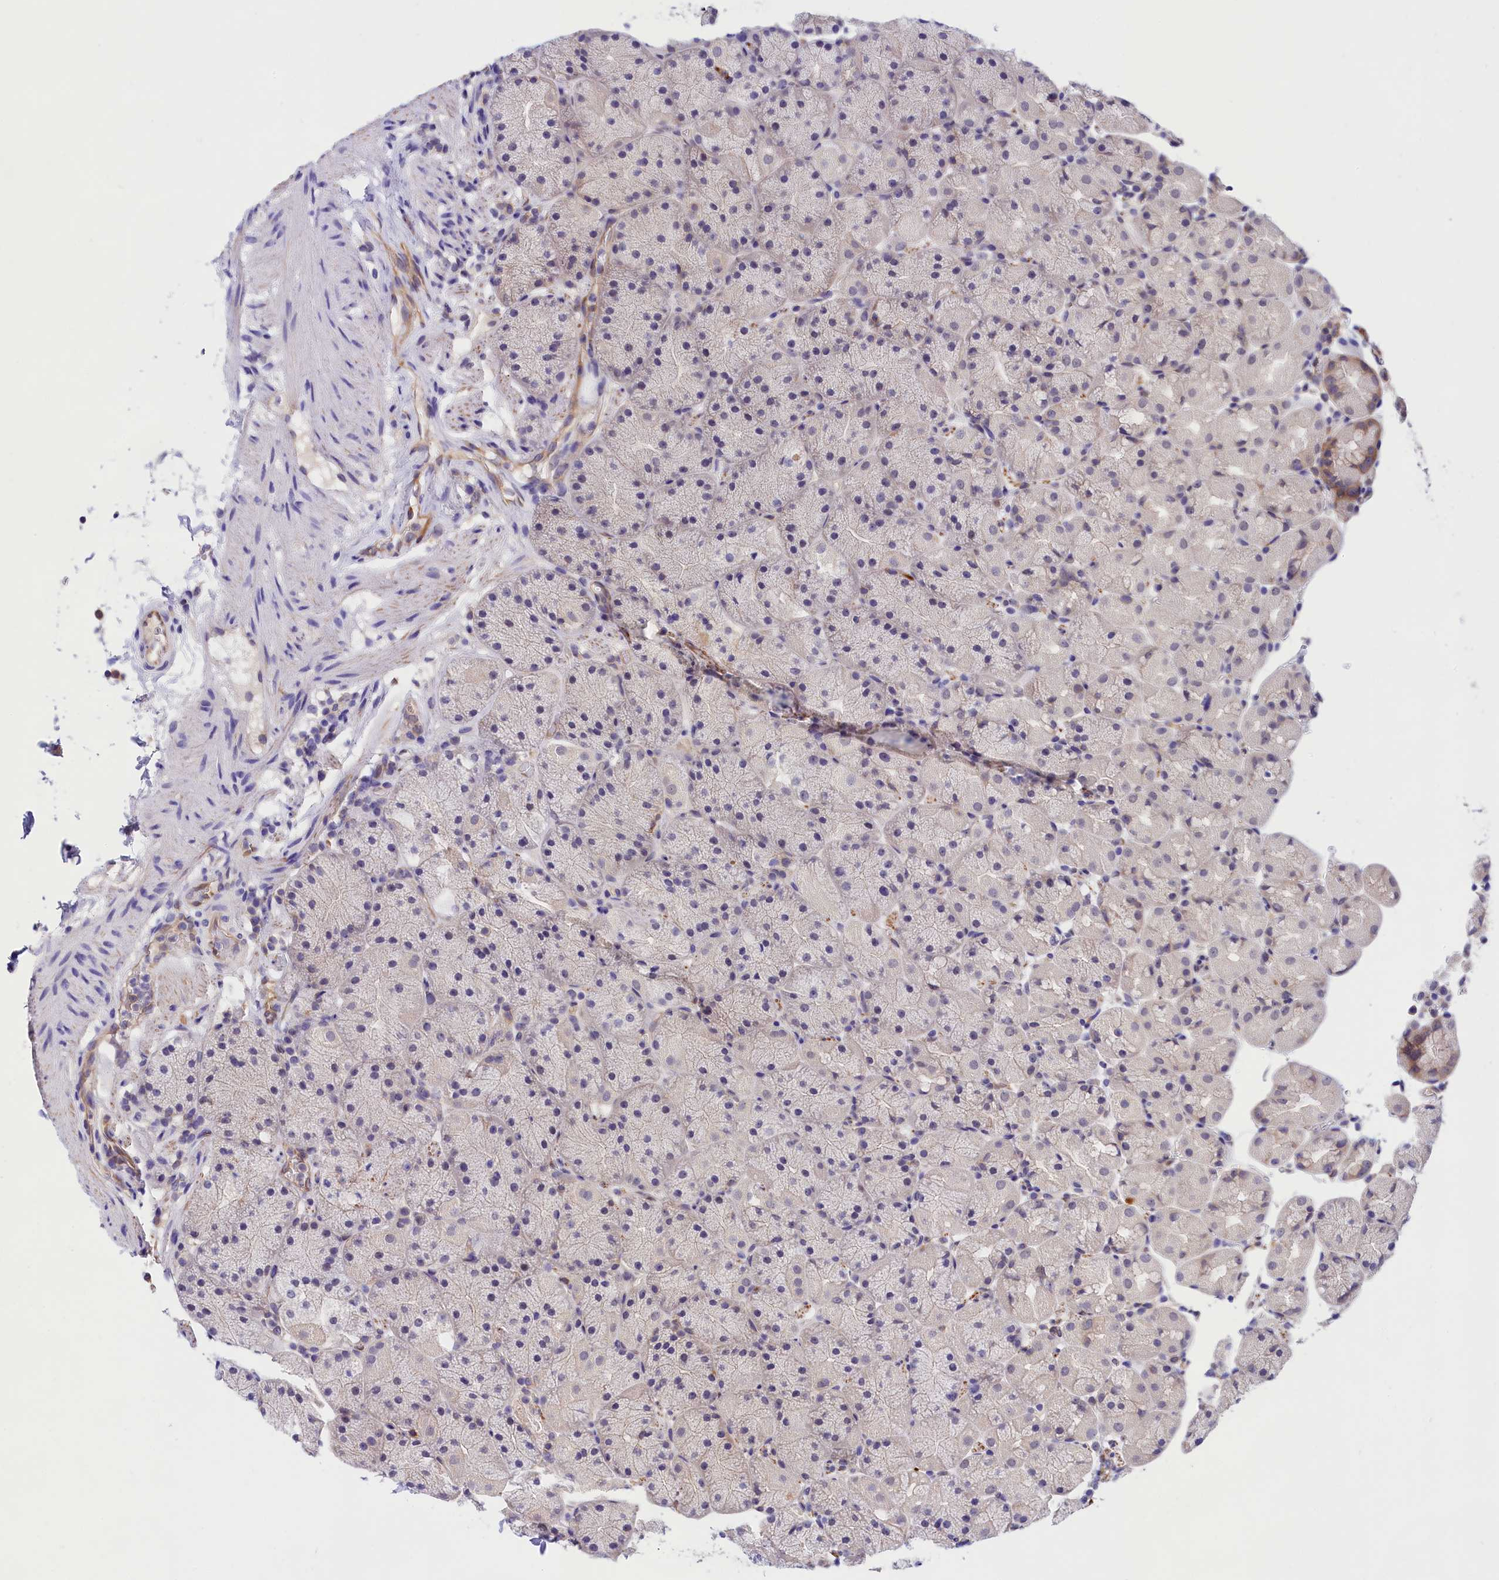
{"staining": {"intensity": "moderate", "quantity": "<25%", "location": "cytoplasmic/membranous"}, "tissue": "stomach", "cell_type": "Glandular cells", "image_type": "normal", "snomed": [{"axis": "morphology", "description": "Normal tissue, NOS"}, {"axis": "topography", "description": "Stomach, upper"}, {"axis": "topography", "description": "Stomach, lower"}], "caption": "The photomicrograph reveals a brown stain indicating the presence of a protein in the cytoplasmic/membranous of glandular cells in stomach. The protein of interest is shown in brown color, while the nuclei are stained blue.", "gene": "OAS3", "patient": {"sex": "male", "age": 67}}